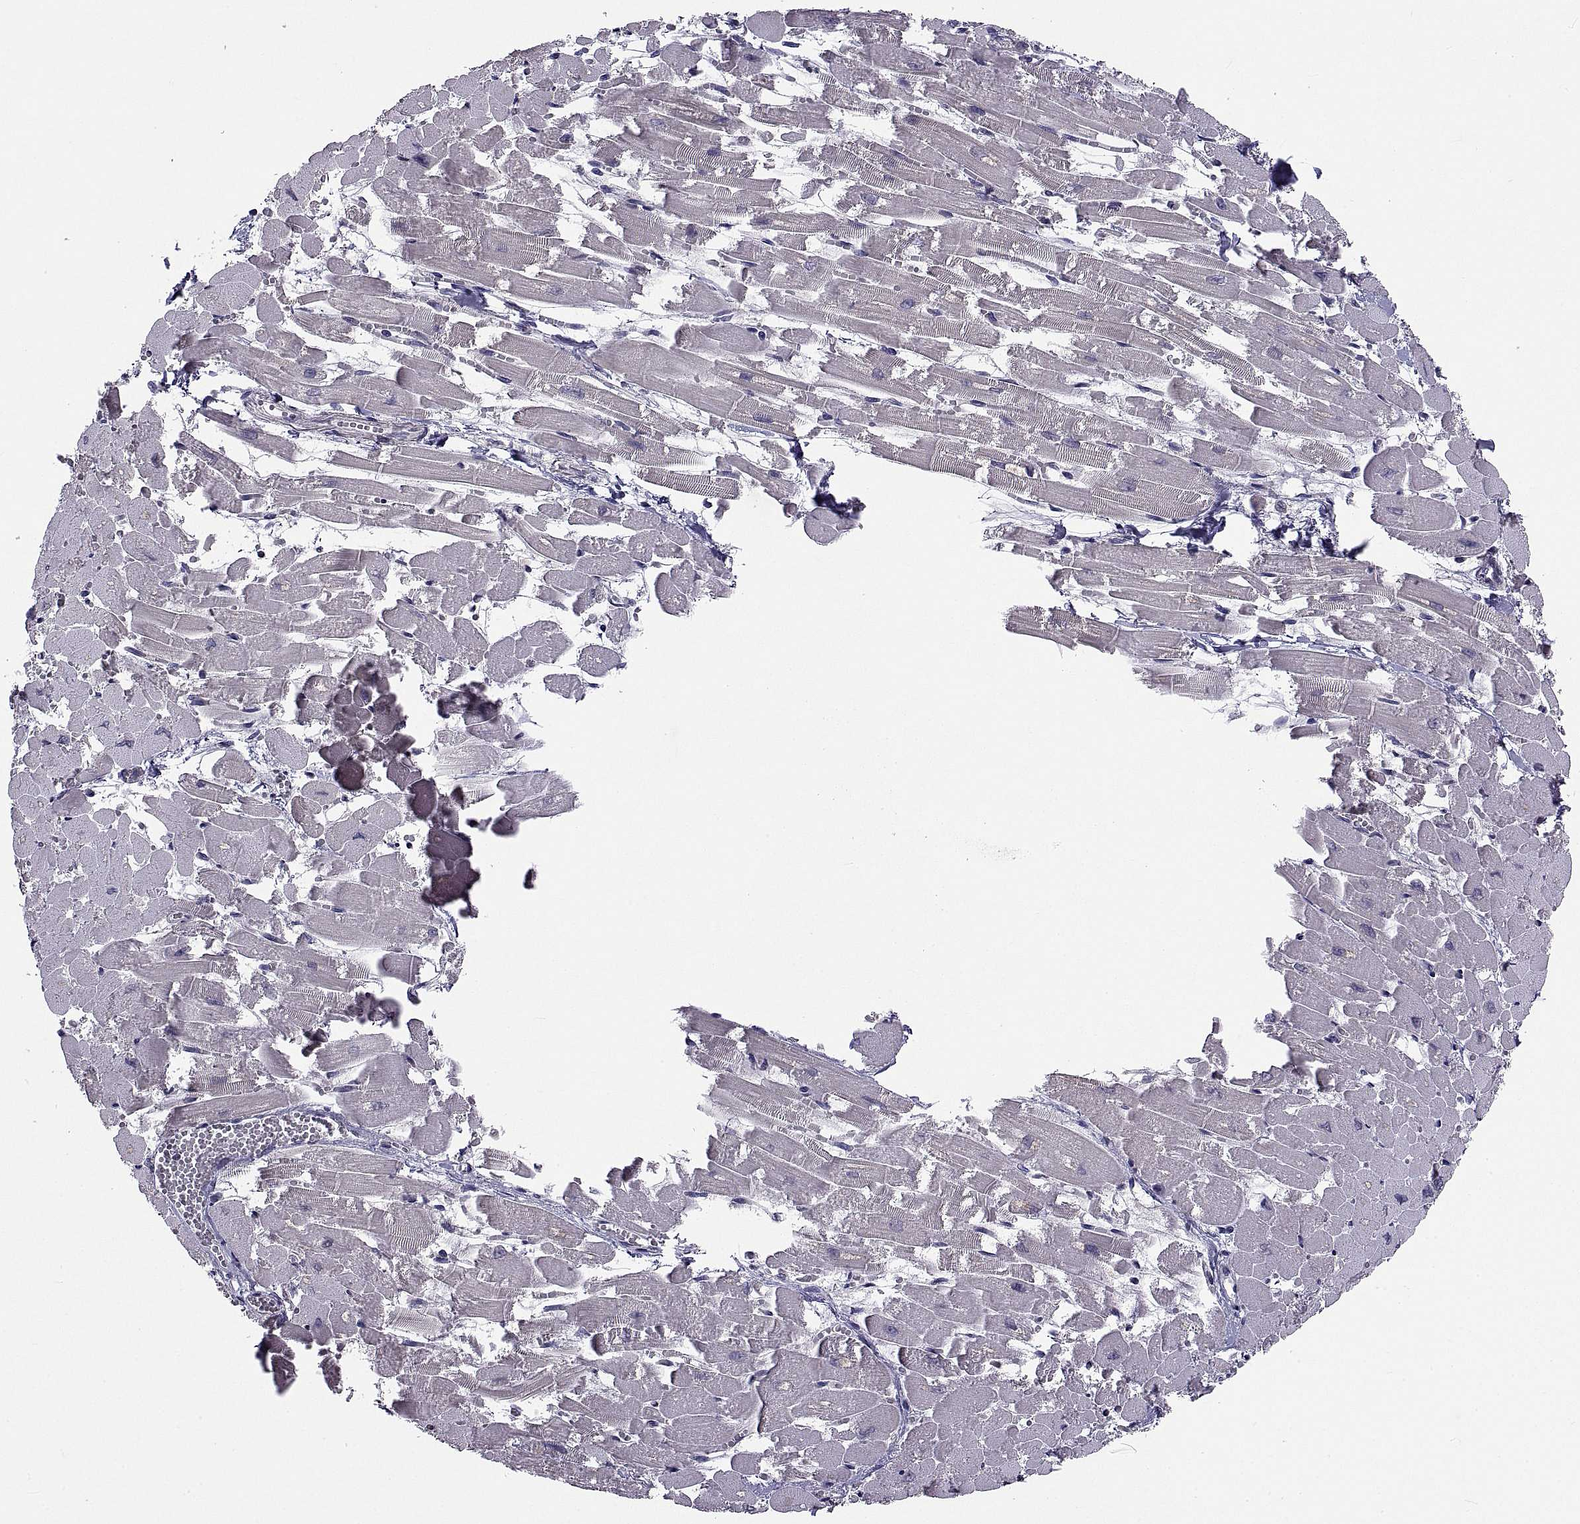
{"staining": {"intensity": "negative", "quantity": "none", "location": "none"}, "tissue": "heart muscle", "cell_type": "Cardiomyocytes", "image_type": "normal", "snomed": [{"axis": "morphology", "description": "Normal tissue, NOS"}, {"axis": "topography", "description": "Heart"}], "caption": "High magnification brightfield microscopy of benign heart muscle stained with DAB (brown) and counterstained with hematoxylin (blue): cardiomyocytes show no significant staining. (DAB IHC visualized using brightfield microscopy, high magnification).", "gene": "NPTX2", "patient": {"sex": "female", "age": 52}}